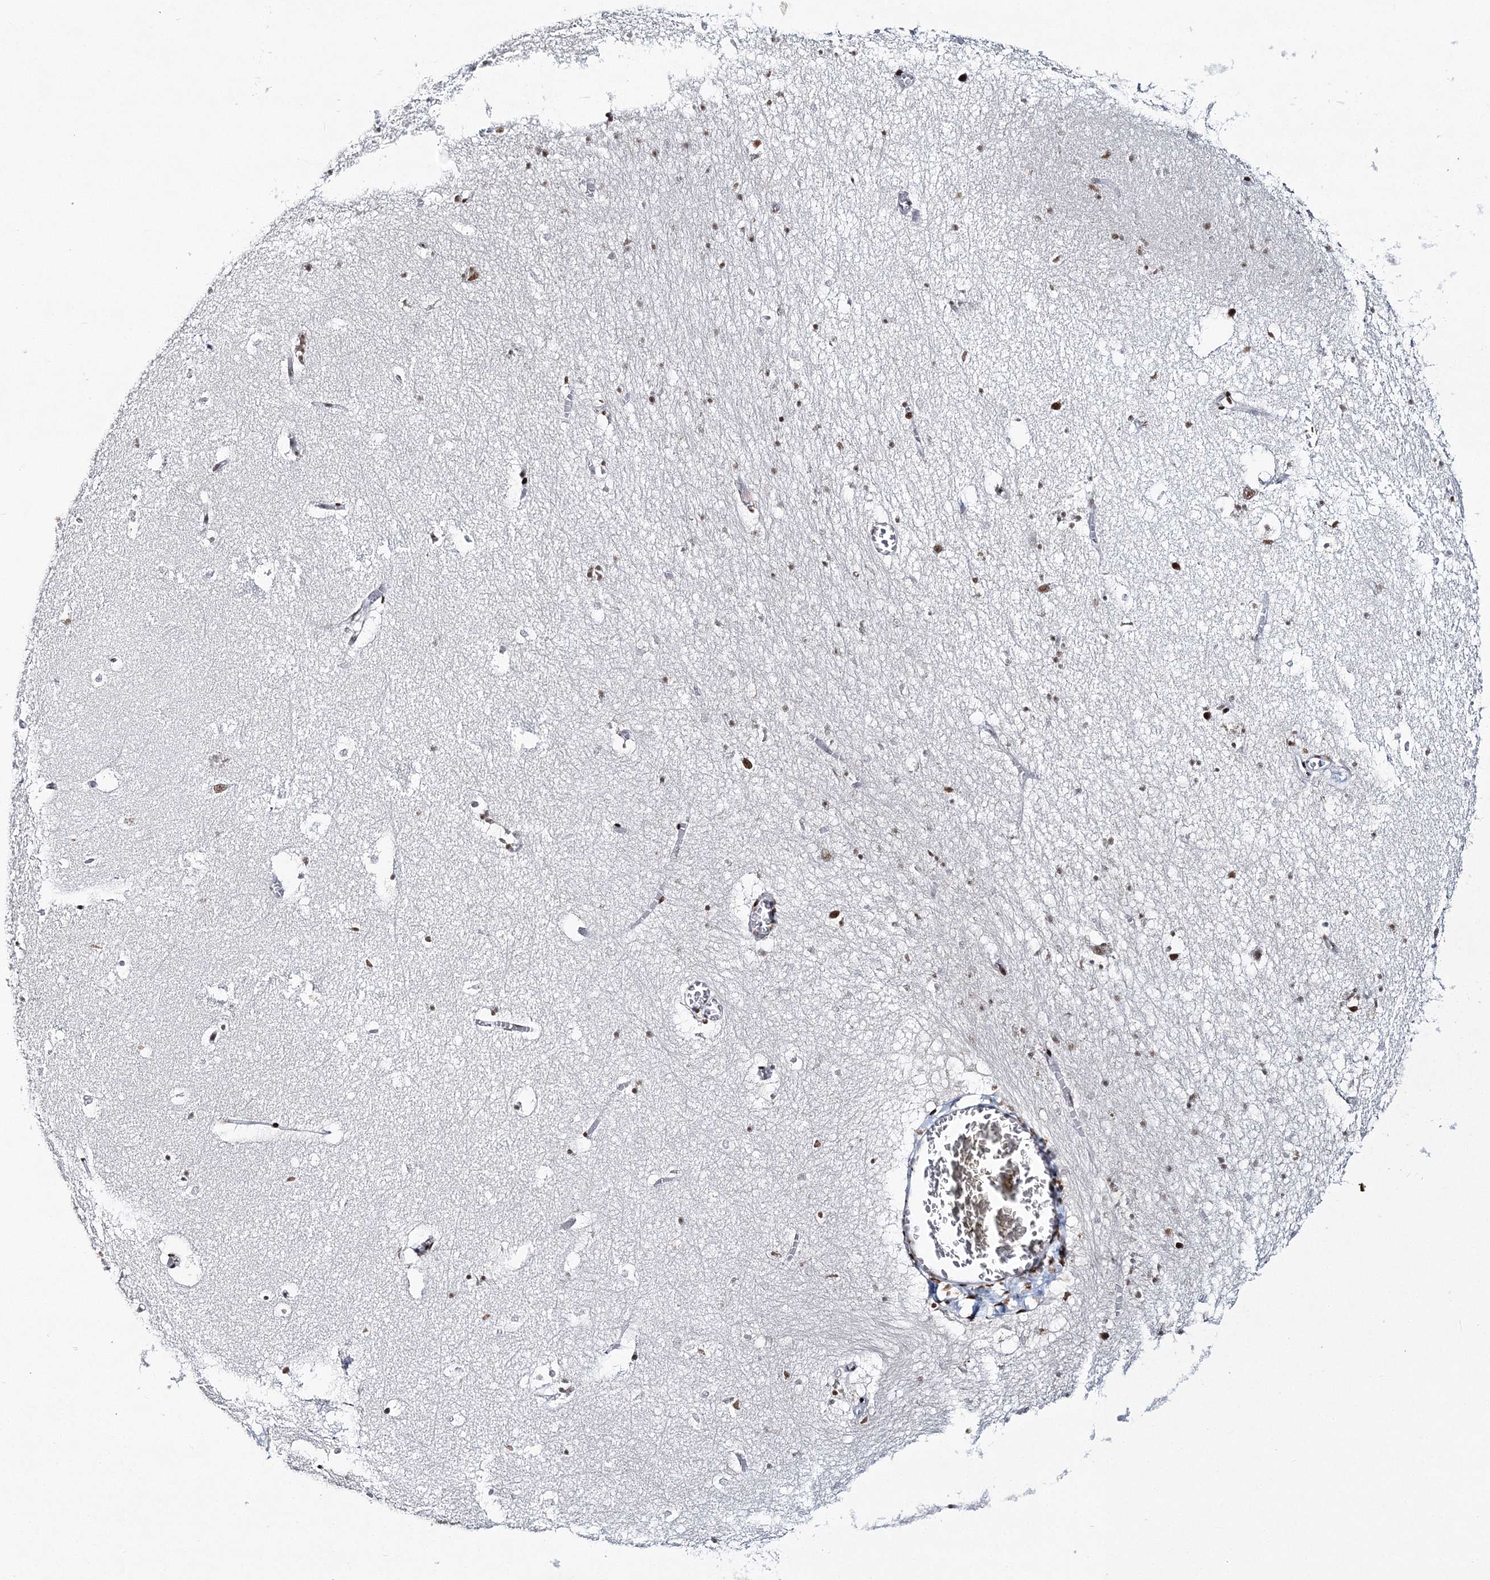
{"staining": {"intensity": "moderate", "quantity": "<25%", "location": "nuclear"}, "tissue": "hippocampus", "cell_type": "Glial cells", "image_type": "normal", "snomed": [{"axis": "morphology", "description": "Normal tissue, NOS"}, {"axis": "topography", "description": "Hippocampus"}], "caption": "A low amount of moderate nuclear staining is present in approximately <25% of glial cells in unremarkable hippocampus. The staining is performed using DAB (3,3'-diaminobenzidine) brown chromogen to label protein expression. The nuclei are counter-stained blue using hematoxylin.", "gene": "ENSG00000290315", "patient": {"sex": "female", "age": 64}}